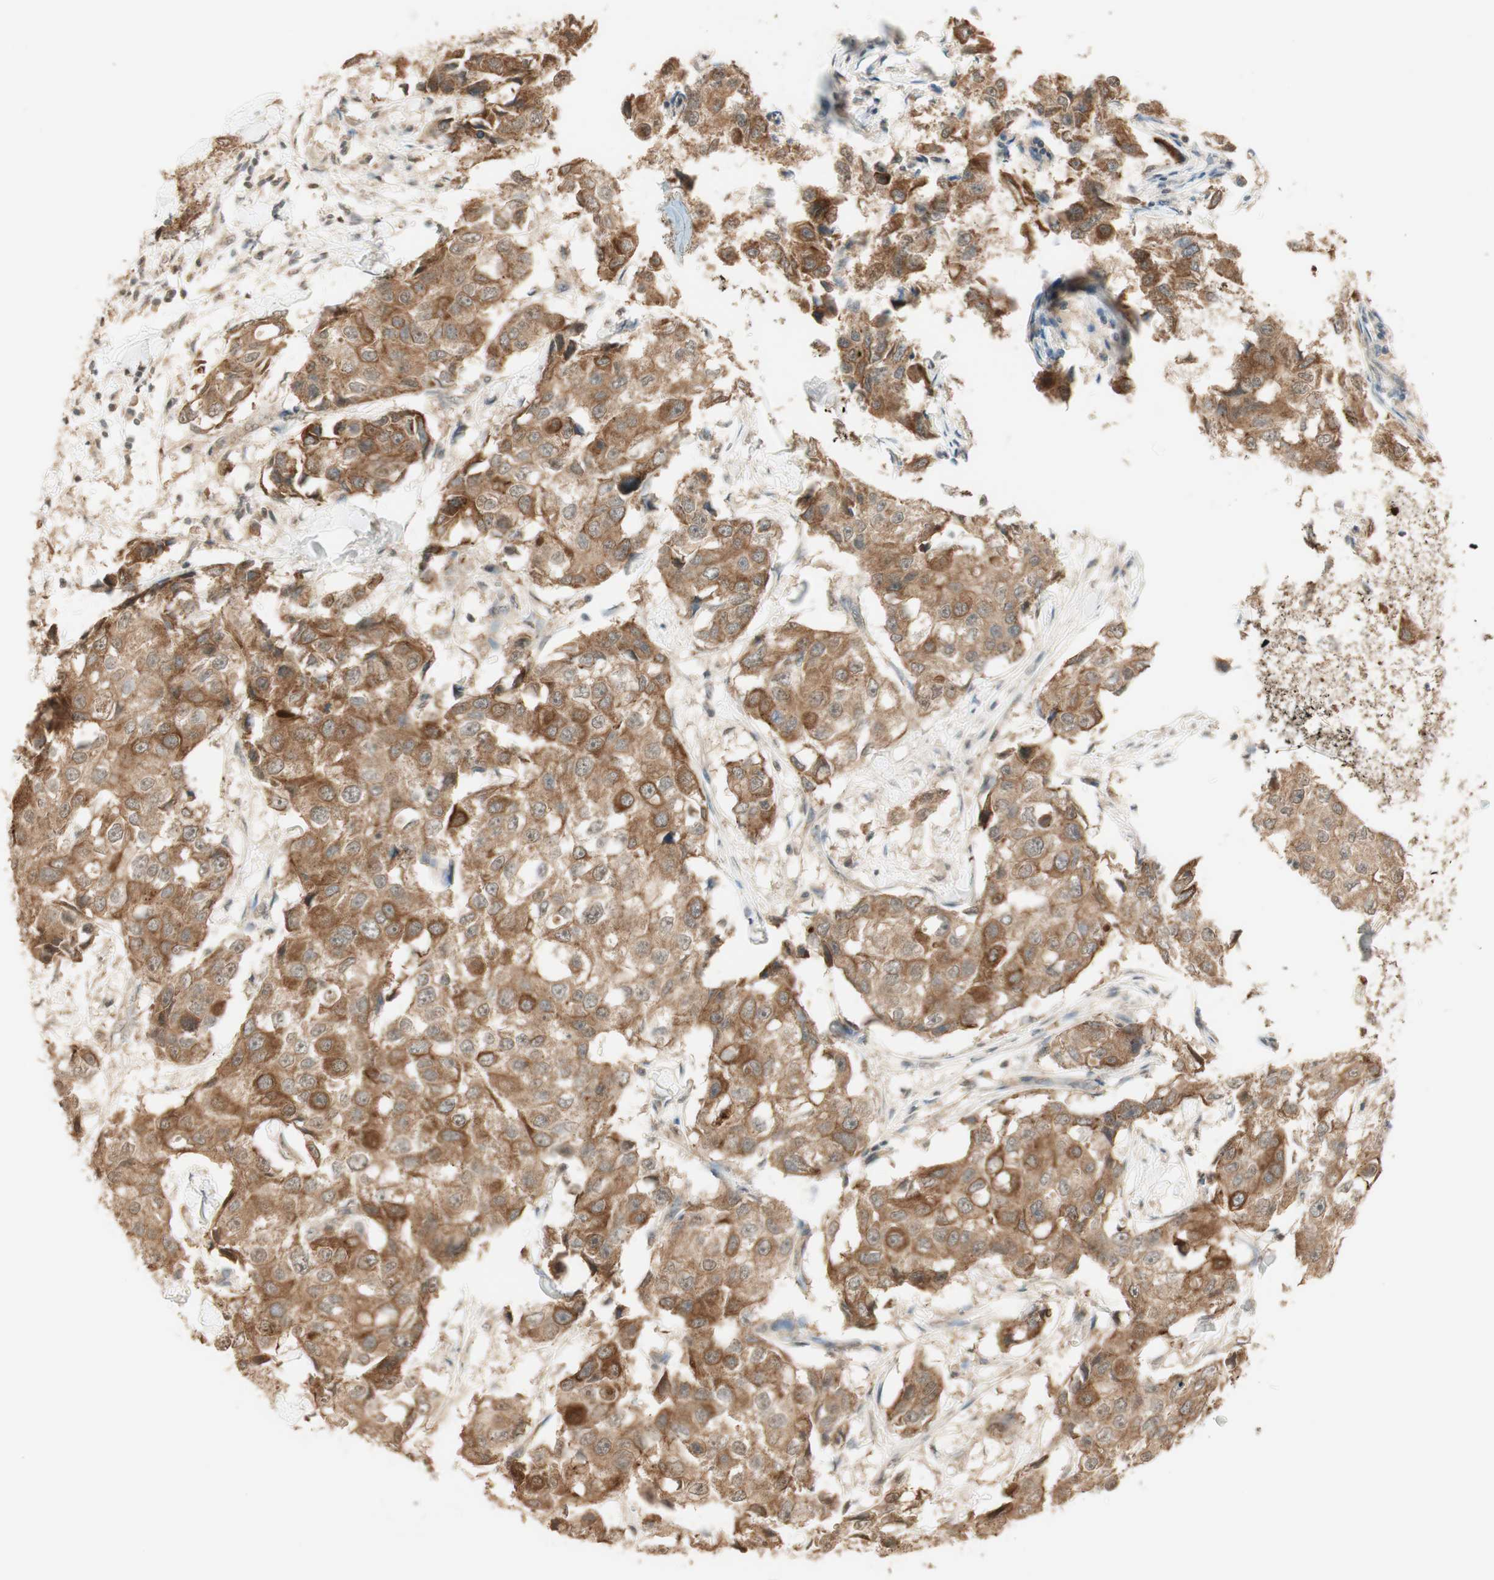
{"staining": {"intensity": "moderate", "quantity": ">75%", "location": "cytoplasmic/membranous"}, "tissue": "breast cancer", "cell_type": "Tumor cells", "image_type": "cancer", "snomed": [{"axis": "morphology", "description": "Duct carcinoma"}, {"axis": "topography", "description": "Breast"}], "caption": "Protein expression by IHC shows moderate cytoplasmic/membranous positivity in approximately >75% of tumor cells in breast cancer (intraductal carcinoma).", "gene": "SPINT2", "patient": {"sex": "female", "age": 27}}